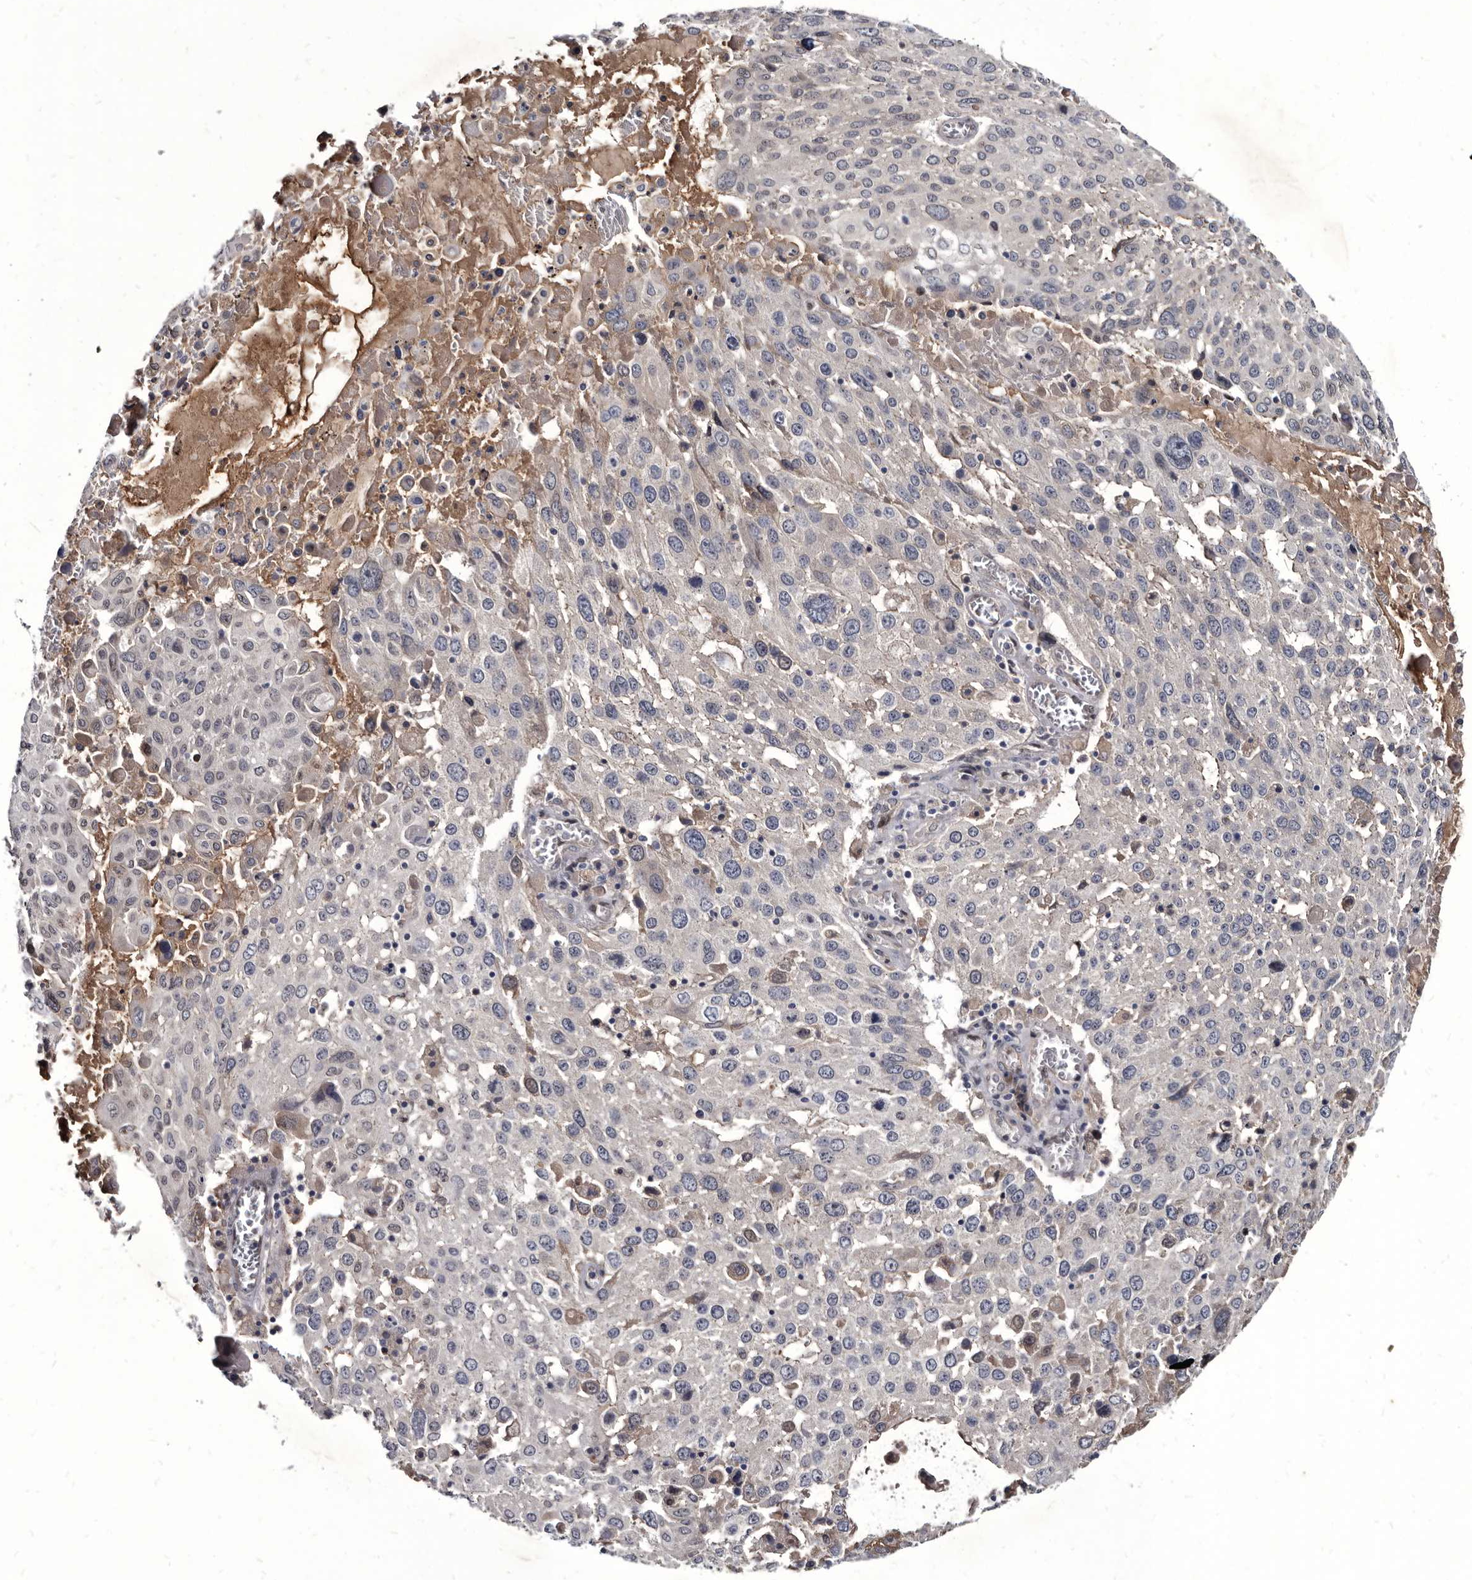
{"staining": {"intensity": "moderate", "quantity": "<25%", "location": "cytoplasmic/membranous"}, "tissue": "lung cancer", "cell_type": "Tumor cells", "image_type": "cancer", "snomed": [{"axis": "morphology", "description": "Squamous cell carcinoma, NOS"}, {"axis": "topography", "description": "Lung"}], "caption": "Immunohistochemistry (IHC) photomicrograph of neoplastic tissue: squamous cell carcinoma (lung) stained using immunohistochemistry demonstrates low levels of moderate protein expression localized specifically in the cytoplasmic/membranous of tumor cells, appearing as a cytoplasmic/membranous brown color.", "gene": "PROM1", "patient": {"sex": "male", "age": 65}}